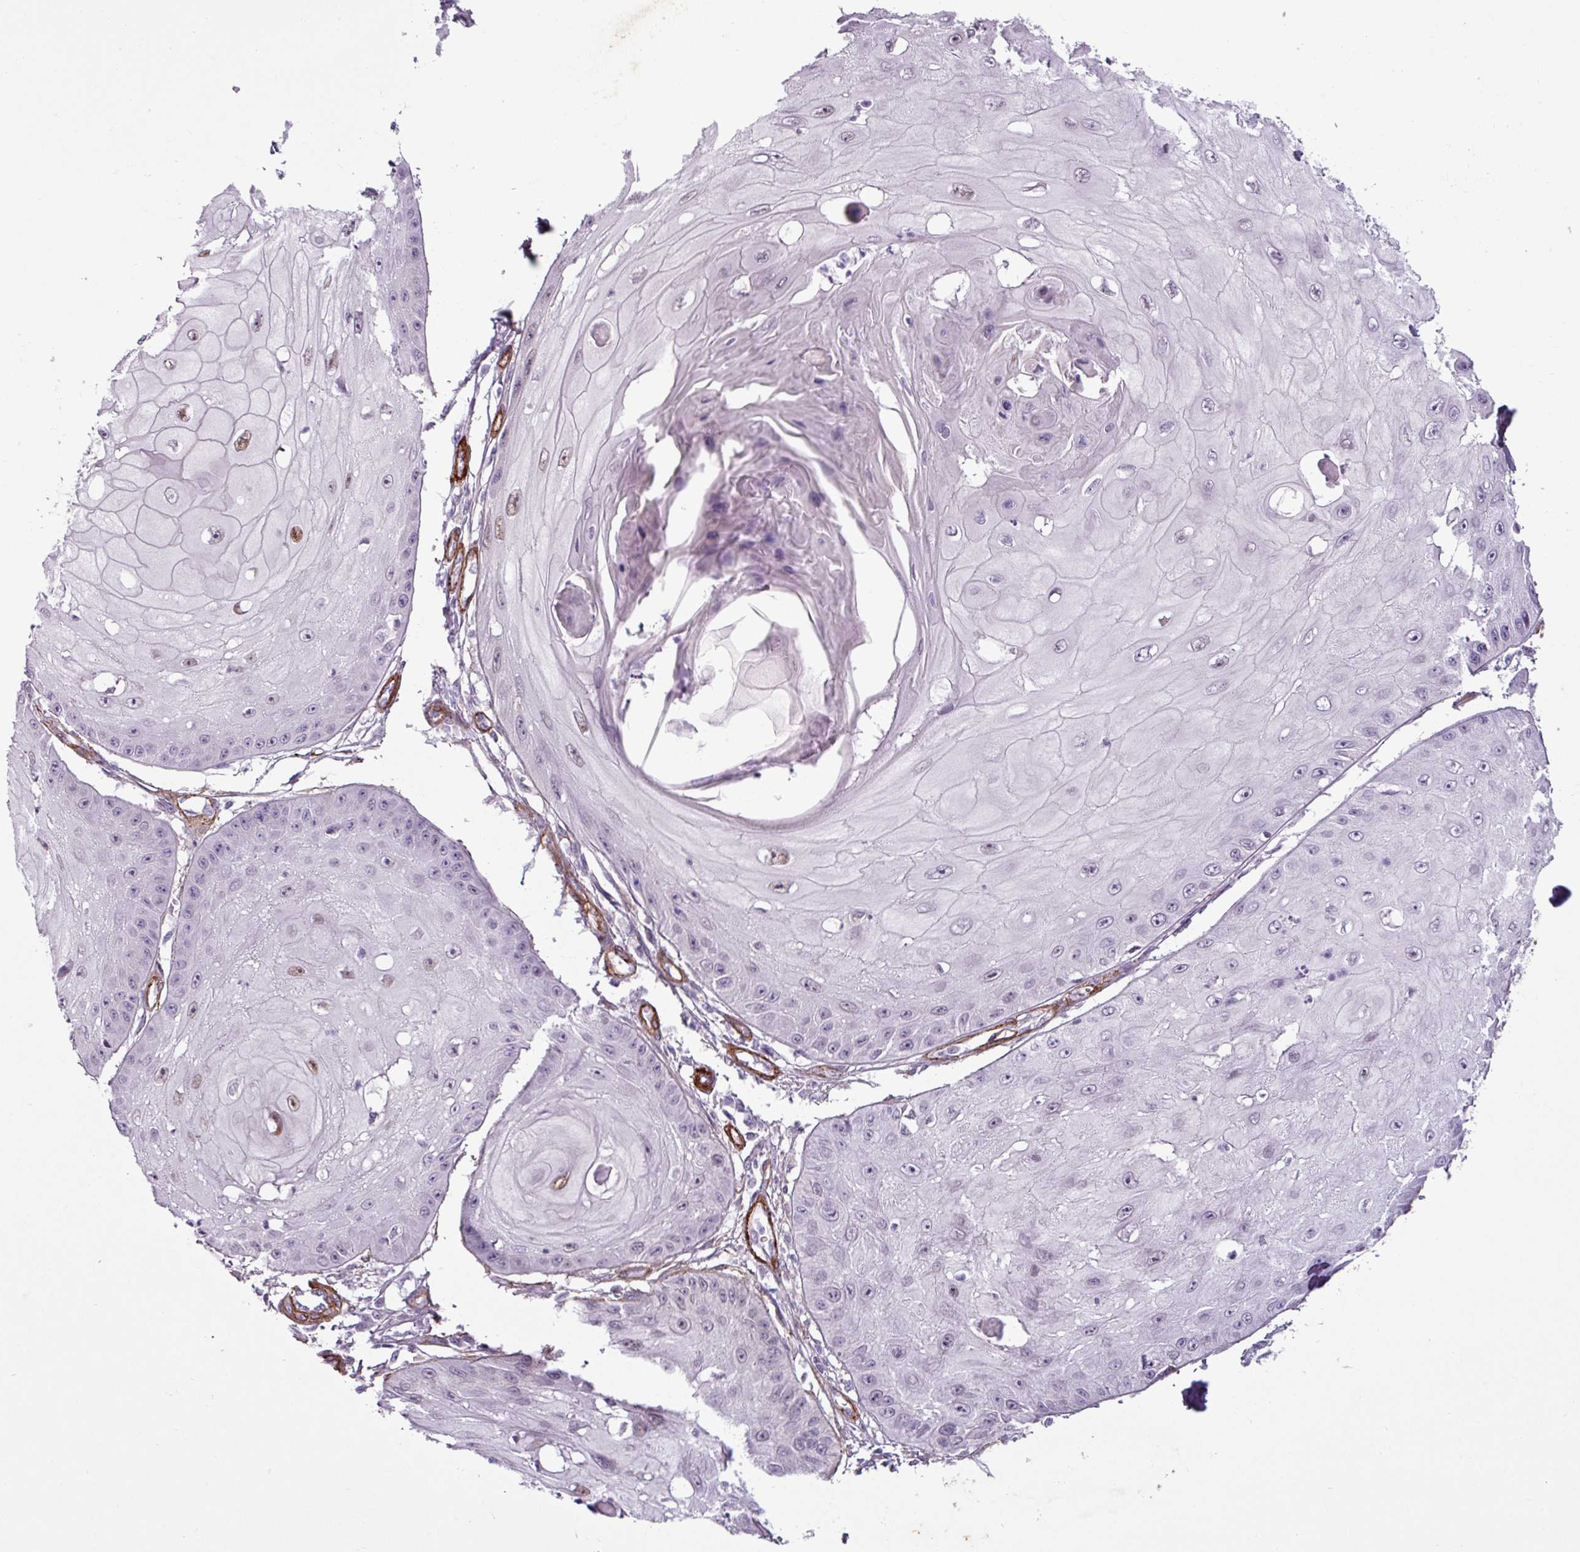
{"staining": {"intensity": "negative", "quantity": "none", "location": "none"}, "tissue": "skin cancer", "cell_type": "Tumor cells", "image_type": "cancer", "snomed": [{"axis": "morphology", "description": "Squamous cell carcinoma, NOS"}, {"axis": "topography", "description": "Skin"}], "caption": "Human skin cancer stained for a protein using IHC demonstrates no positivity in tumor cells.", "gene": "ATP10A", "patient": {"sex": "male", "age": 70}}